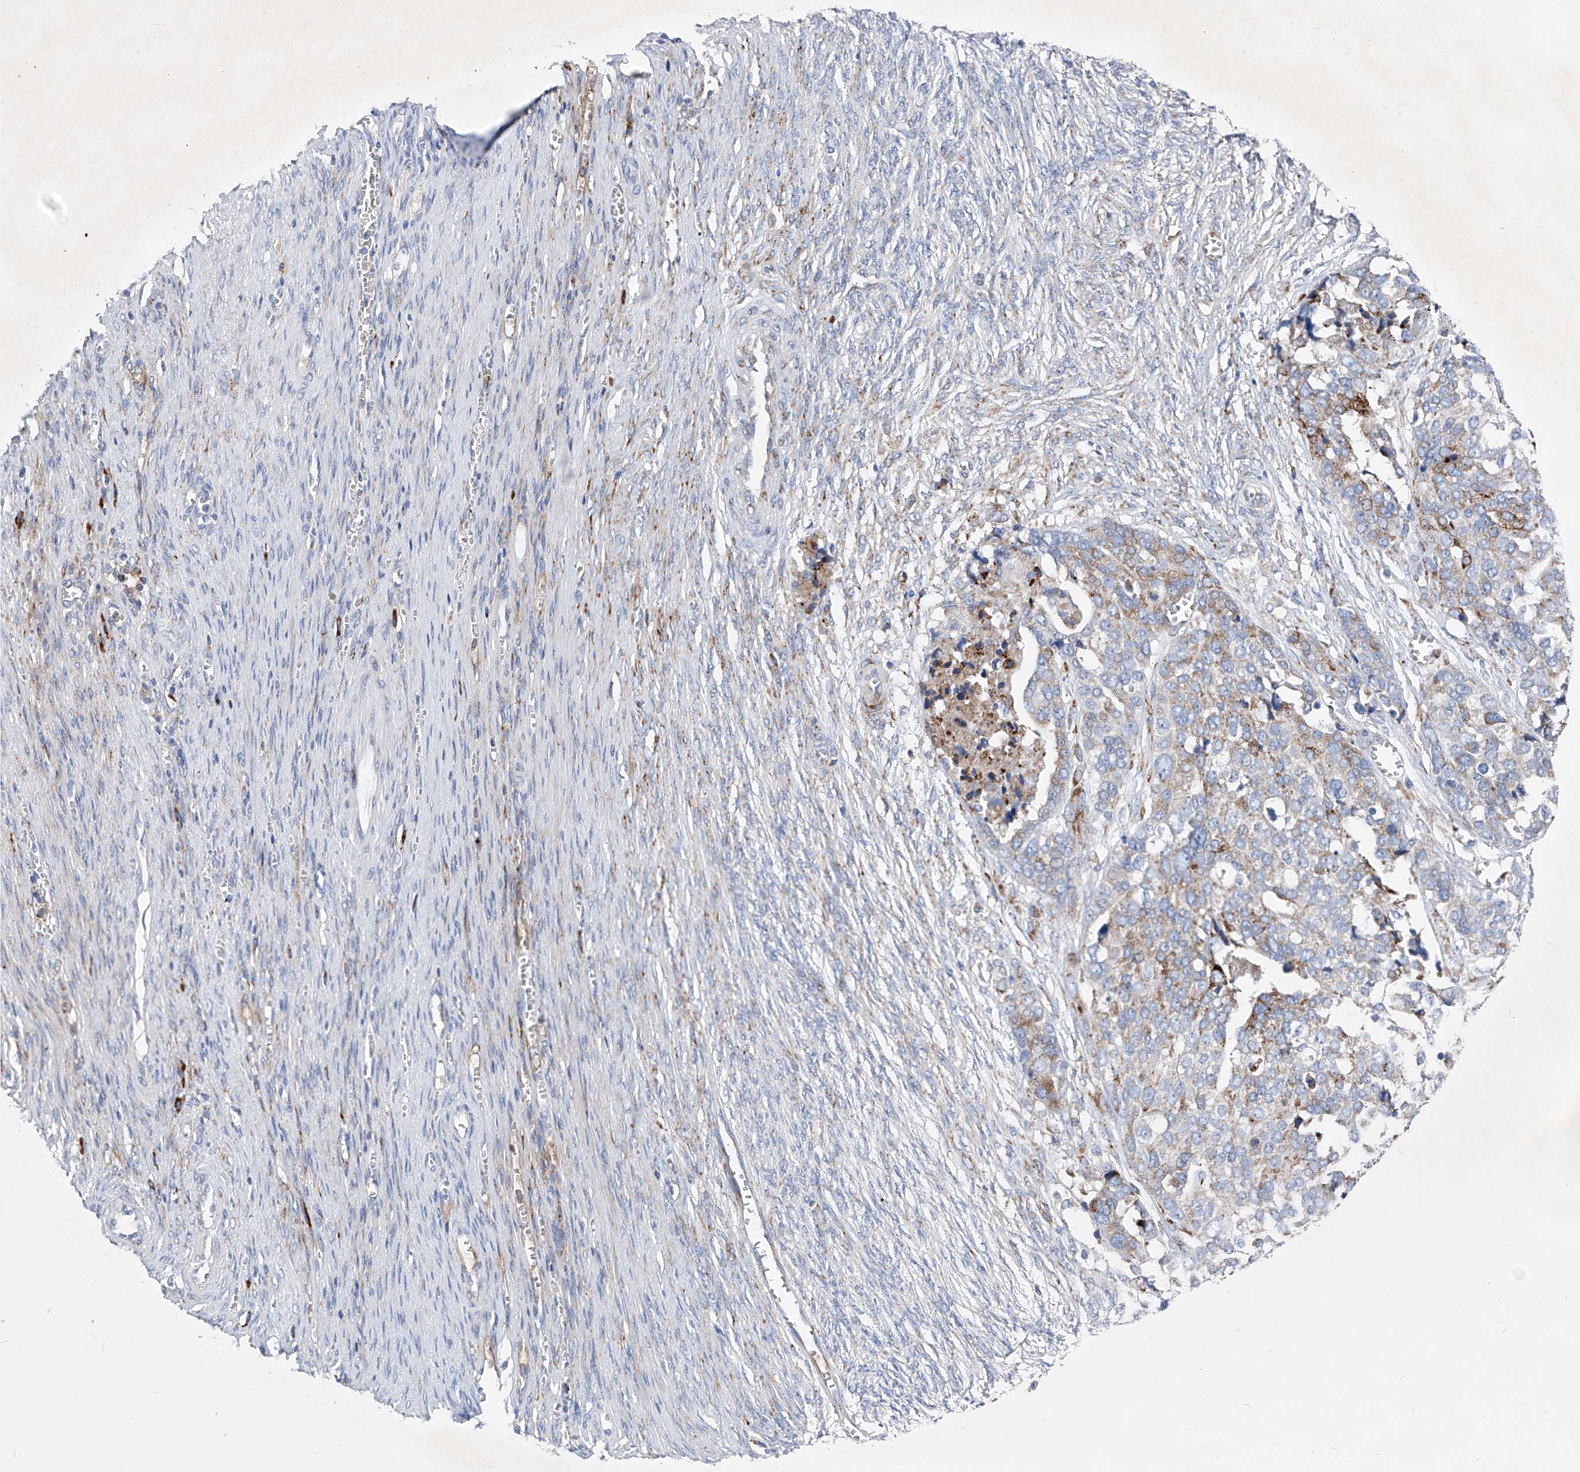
{"staining": {"intensity": "weak", "quantity": "25%-75%", "location": "cytoplasmic/membranous"}, "tissue": "ovarian cancer", "cell_type": "Tumor cells", "image_type": "cancer", "snomed": [{"axis": "morphology", "description": "Cystadenocarcinoma, serous, NOS"}, {"axis": "topography", "description": "Ovary"}], "caption": "This histopathology image exhibits IHC staining of serous cystadenocarcinoma (ovarian), with low weak cytoplasmic/membranous expression in approximately 25%-75% of tumor cells.", "gene": "IFI27", "patient": {"sex": "female", "age": 44}}